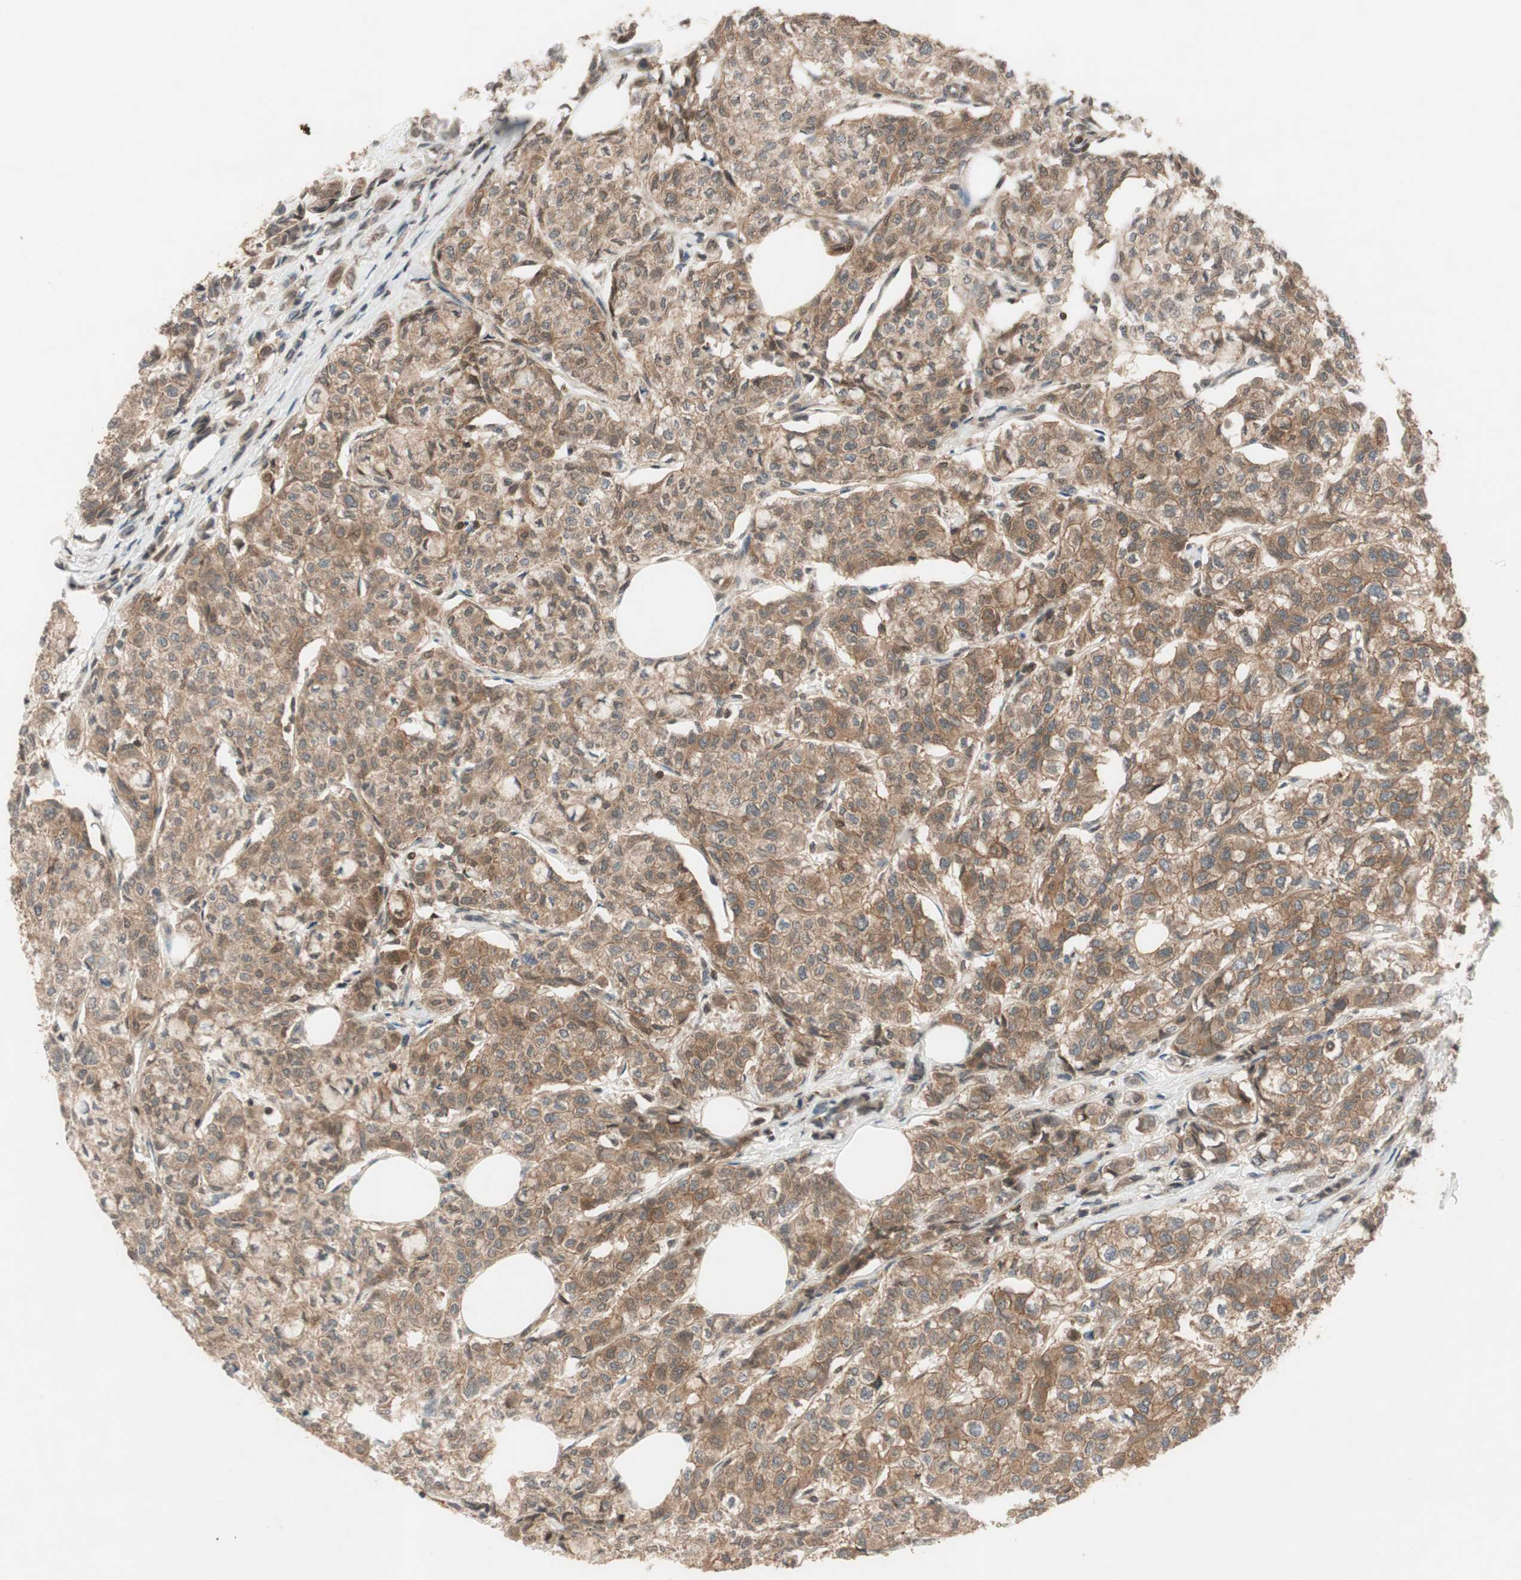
{"staining": {"intensity": "moderate", "quantity": ">75%", "location": "cytoplasmic/membranous"}, "tissue": "breast cancer", "cell_type": "Tumor cells", "image_type": "cancer", "snomed": [{"axis": "morphology", "description": "Lobular carcinoma"}, {"axis": "topography", "description": "Breast"}], "caption": "Immunohistochemistry (IHC) photomicrograph of neoplastic tissue: human breast cancer (lobular carcinoma) stained using immunohistochemistry demonstrates medium levels of moderate protein expression localized specifically in the cytoplasmic/membranous of tumor cells, appearing as a cytoplasmic/membranous brown color.", "gene": "EPHA8", "patient": {"sex": "female", "age": 60}}